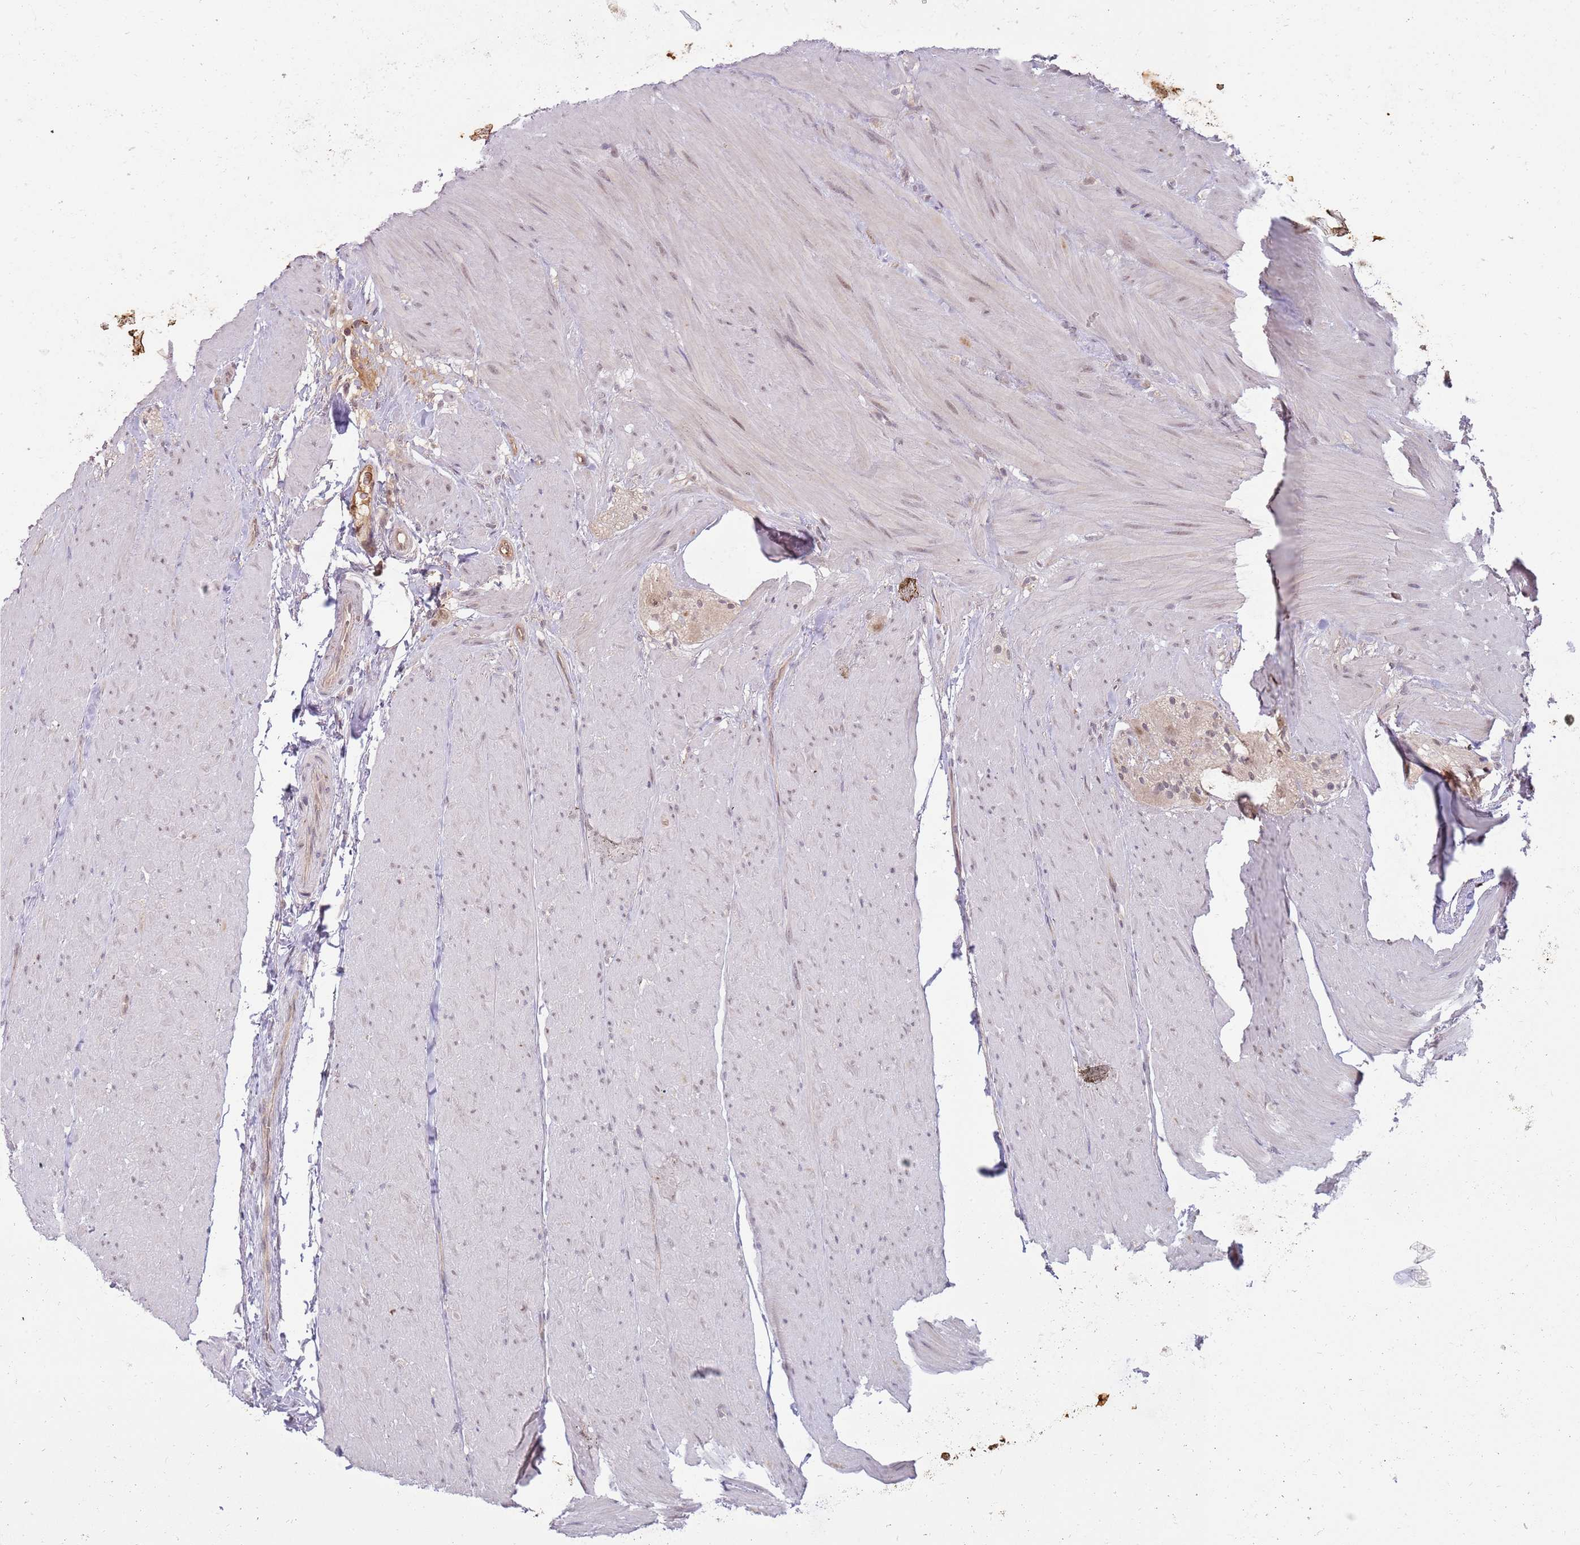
{"staining": {"intensity": "moderate", "quantity": ">75%", "location": "cytoplasmic/membranous"}, "tissue": "colon", "cell_type": "Endothelial cells", "image_type": "normal", "snomed": [{"axis": "morphology", "description": "Normal tissue, NOS"}, {"axis": "topography", "description": "Colon"}], "caption": "Brown immunohistochemical staining in benign human colon displays moderate cytoplasmic/membranous positivity in approximately >75% of endothelial cells. (DAB IHC, brown staining for protein, blue staining for nuclei).", "gene": "NBPF4", "patient": {"sex": "female", "age": 82}}